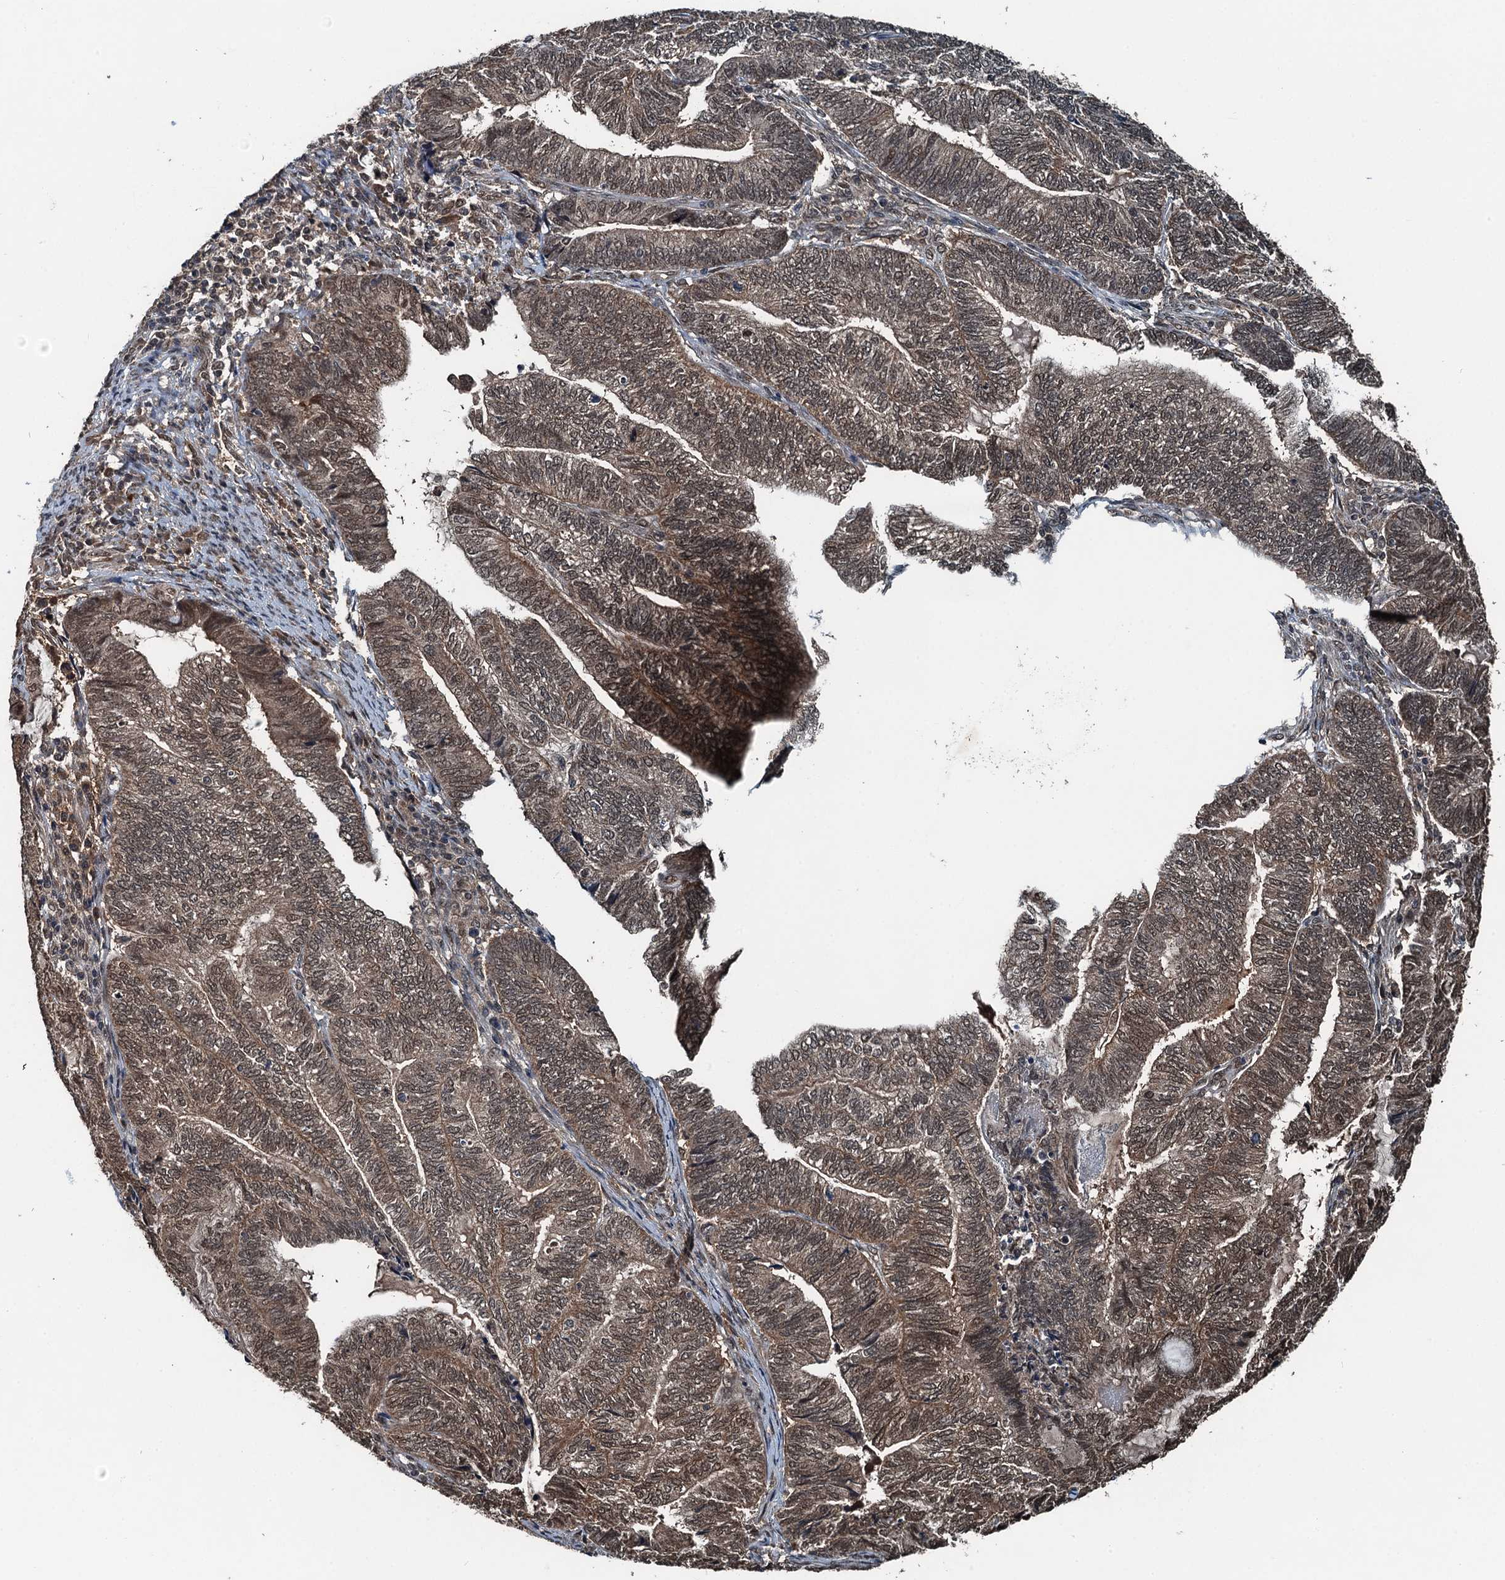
{"staining": {"intensity": "weak", "quantity": ">75%", "location": "nuclear"}, "tissue": "endometrial cancer", "cell_type": "Tumor cells", "image_type": "cancer", "snomed": [{"axis": "morphology", "description": "Adenocarcinoma, NOS"}, {"axis": "topography", "description": "Uterus"}, {"axis": "topography", "description": "Endometrium"}], "caption": "Immunohistochemistry (IHC) of adenocarcinoma (endometrial) displays low levels of weak nuclear positivity in approximately >75% of tumor cells. (Brightfield microscopy of DAB IHC at high magnification).", "gene": "UBXN6", "patient": {"sex": "female", "age": 70}}